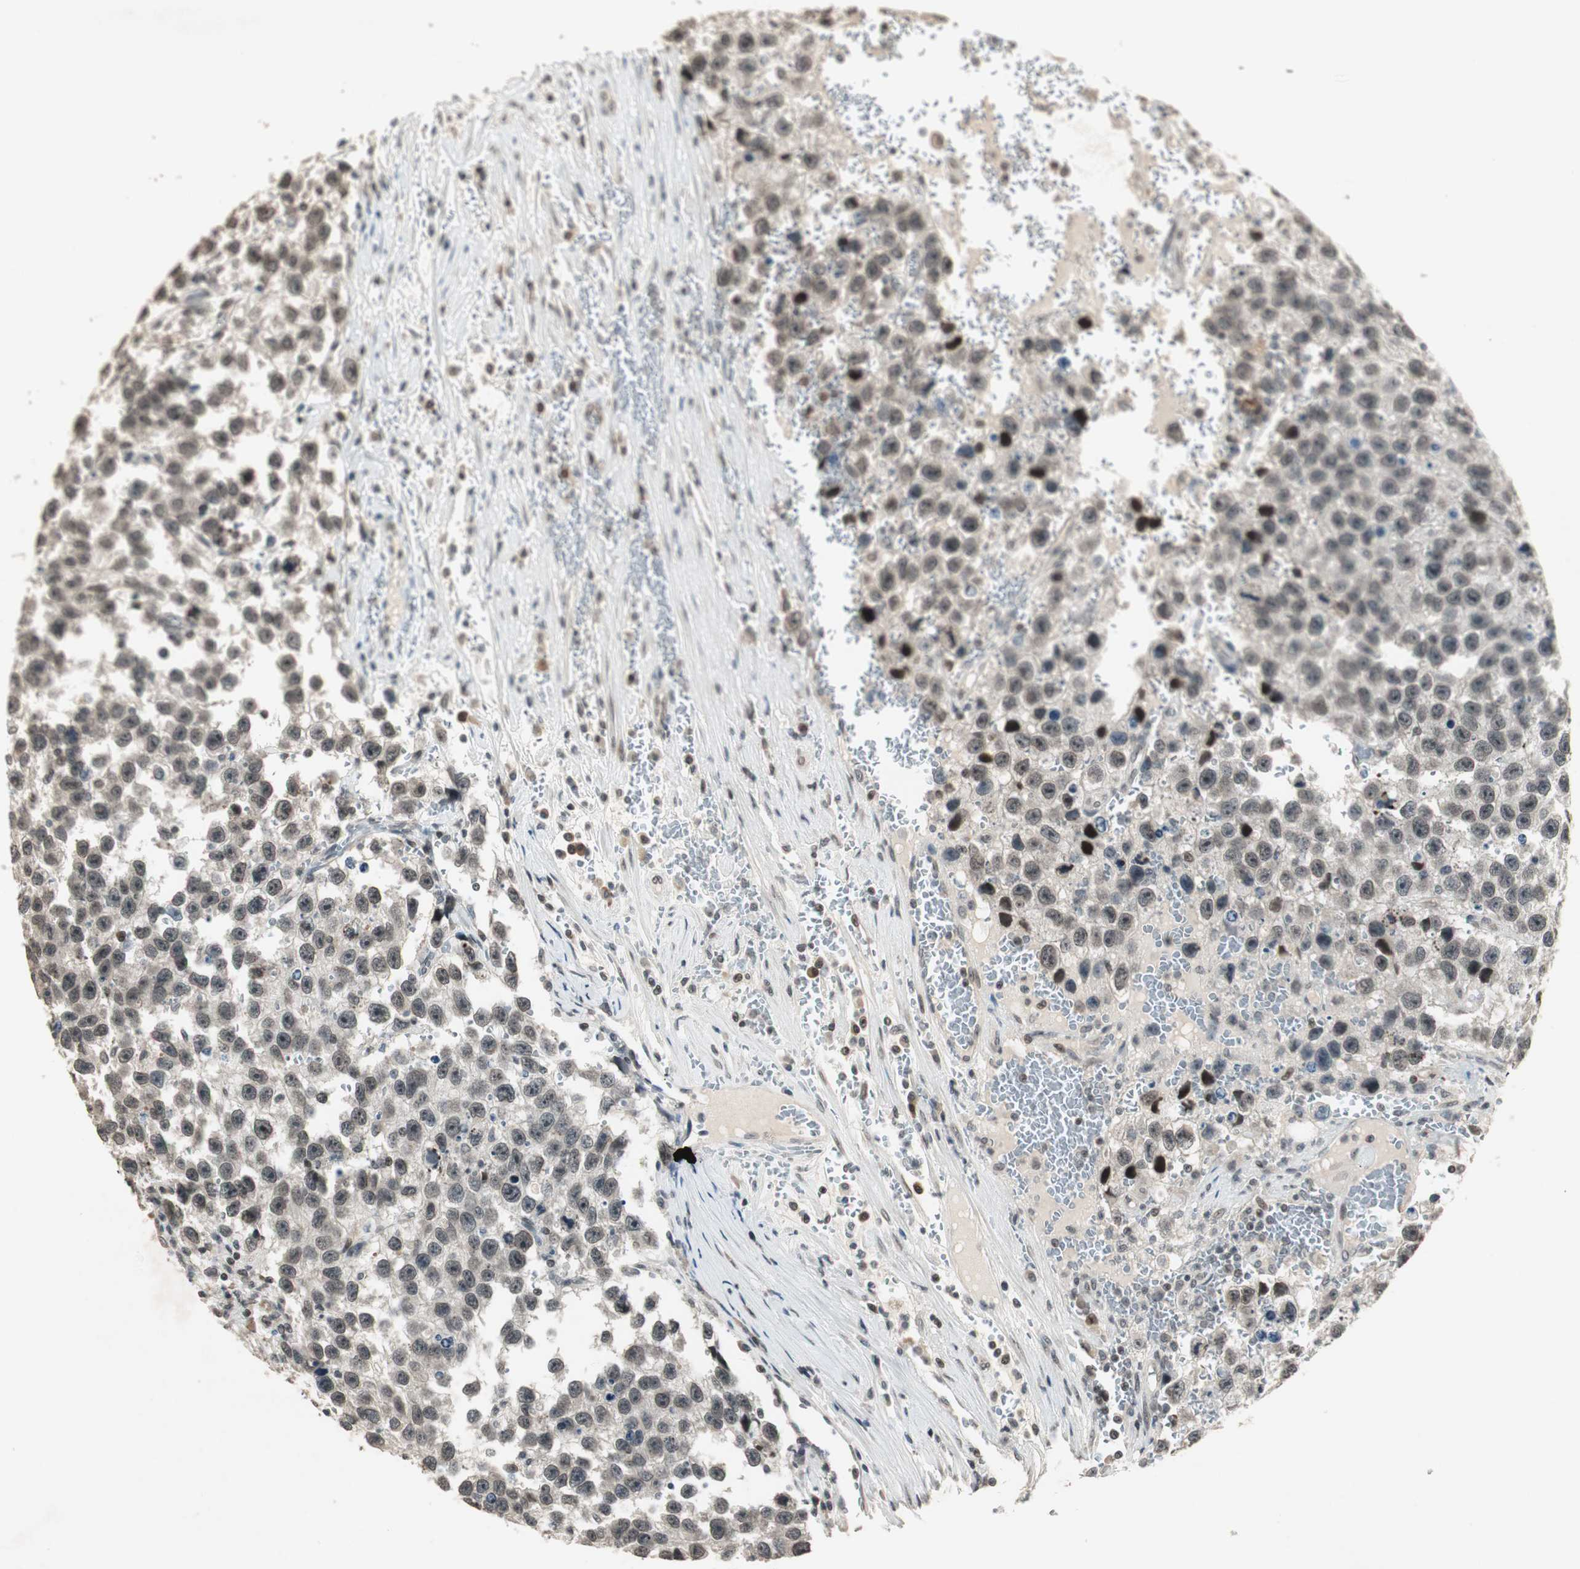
{"staining": {"intensity": "moderate", "quantity": ">75%", "location": "nuclear"}, "tissue": "testis cancer", "cell_type": "Tumor cells", "image_type": "cancer", "snomed": [{"axis": "morphology", "description": "Seminoma, NOS"}, {"axis": "topography", "description": "Testis"}], "caption": "The image reveals a brown stain indicating the presence of a protein in the nuclear of tumor cells in testis cancer.", "gene": "ETV4", "patient": {"sex": "male", "age": 33}}